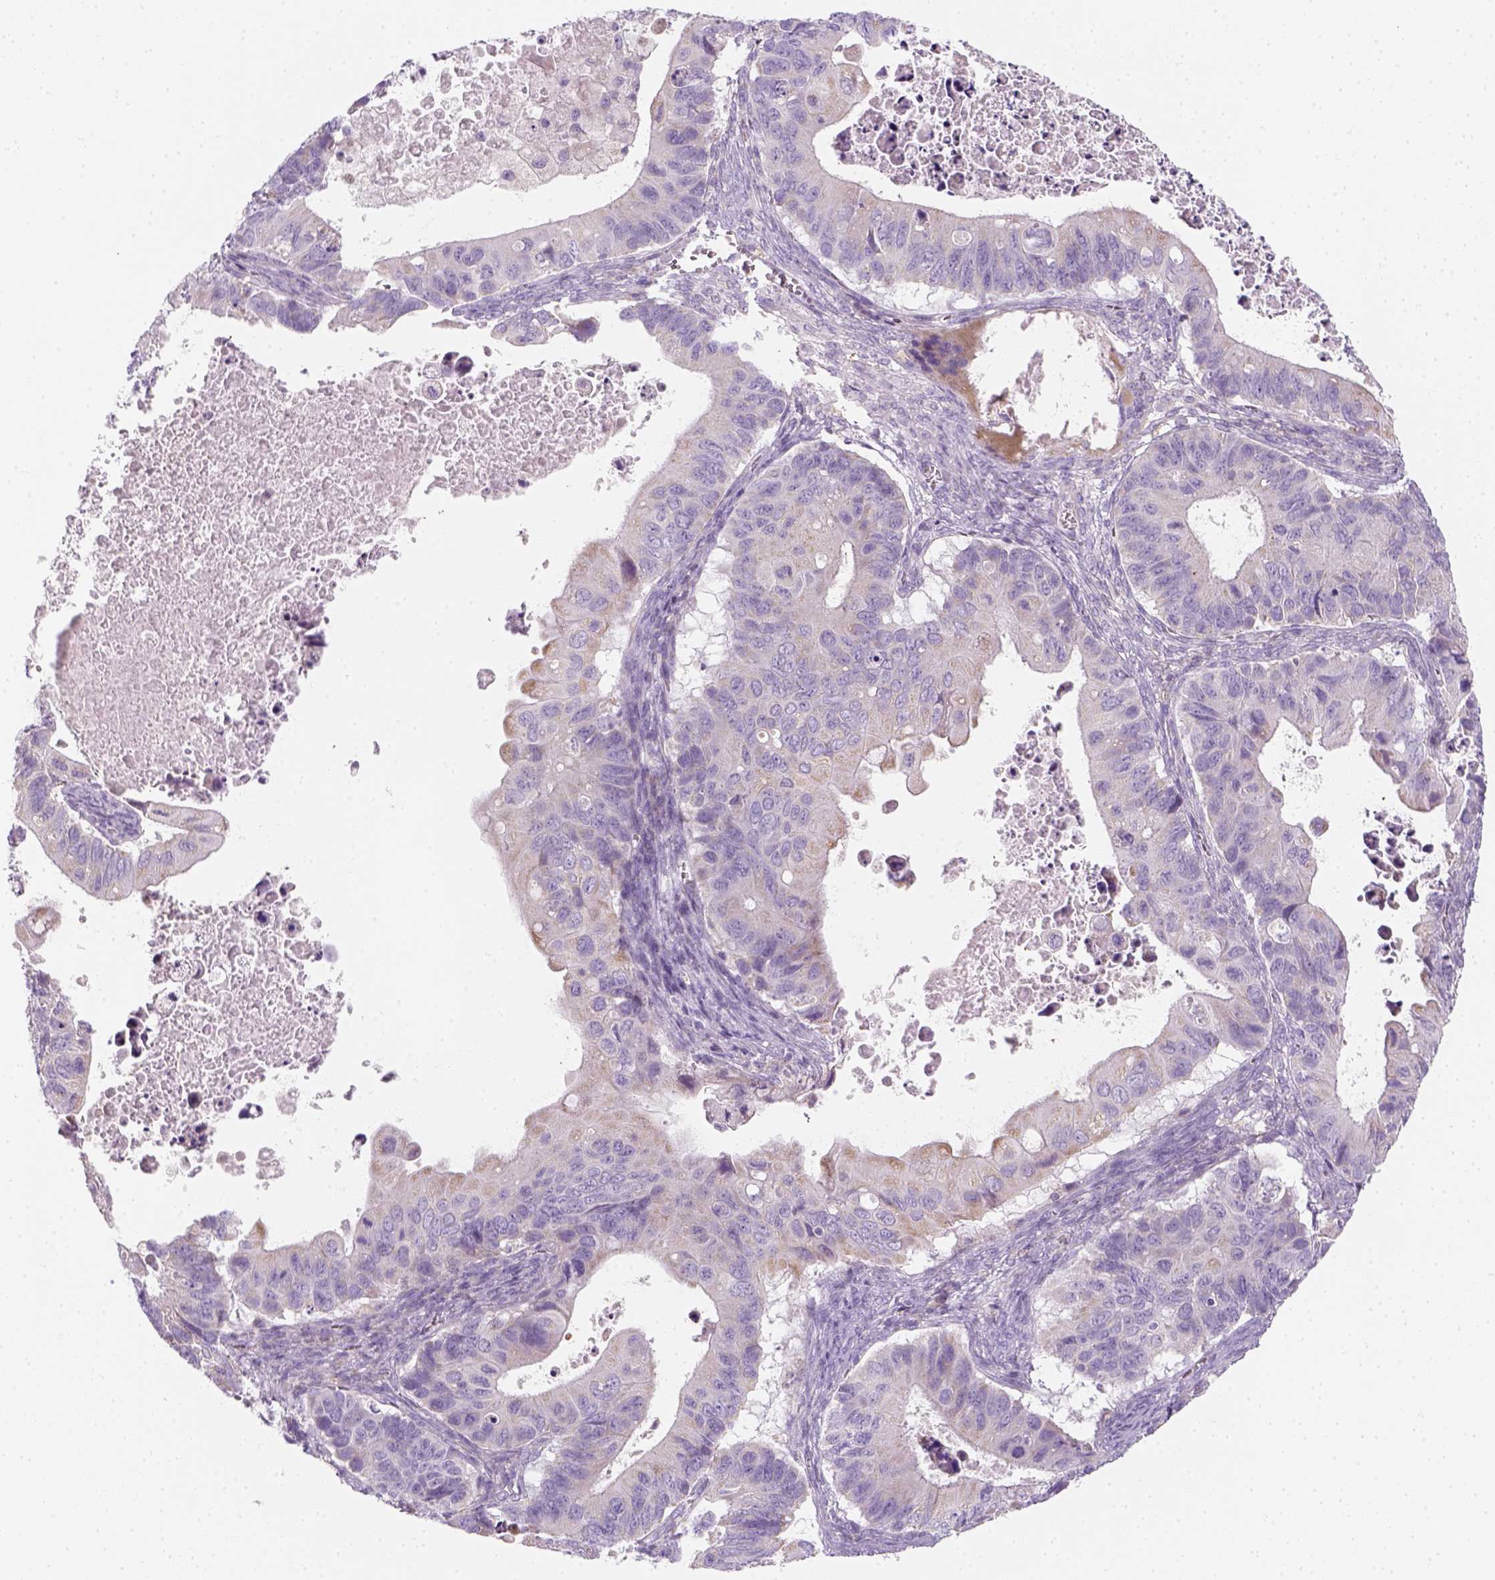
{"staining": {"intensity": "negative", "quantity": "none", "location": "none"}, "tissue": "ovarian cancer", "cell_type": "Tumor cells", "image_type": "cancer", "snomed": [{"axis": "morphology", "description": "Cystadenocarcinoma, mucinous, NOS"}, {"axis": "topography", "description": "Ovary"}], "caption": "An image of mucinous cystadenocarcinoma (ovarian) stained for a protein demonstrates no brown staining in tumor cells. (Stains: DAB (3,3'-diaminobenzidine) immunohistochemistry (IHC) with hematoxylin counter stain, Microscopy: brightfield microscopy at high magnification).", "gene": "AWAT2", "patient": {"sex": "female", "age": 64}}